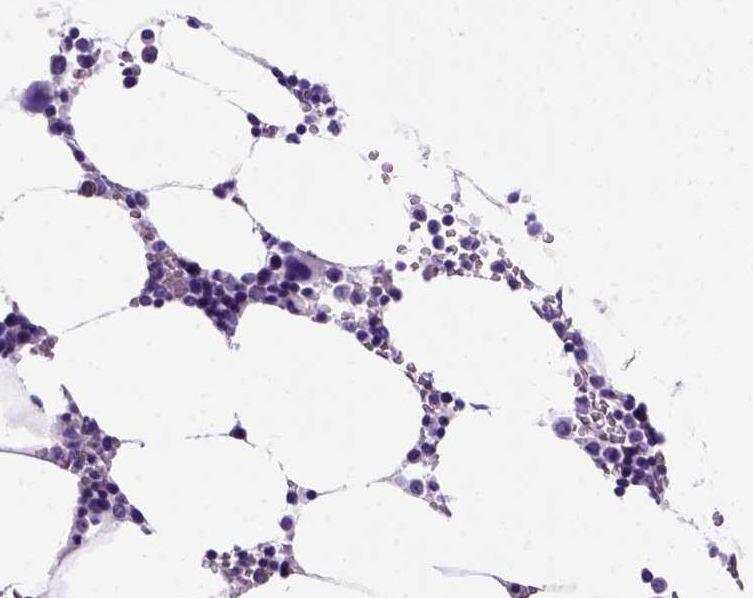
{"staining": {"intensity": "moderate", "quantity": "<25%", "location": "cytoplasmic/membranous"}, "tissue": "bone marrow", "cell_type": "Hematopoietic cells", "image_type": "normal", "snomed": [{"axis": "morphology", "description": "Normal tissue, NOS"}, {"axis": "topography", "description": "Bone marrow"}], "caption": "Bone marrow stained with immunohistochemistry (IHC) reveals moderate cytoplasmic/membranous staining in about <25% of hematopoietic cells. (Brightfield microscopy of DAB IHC at high magnification).", "gene": "FOXI1", "patient": {"sex": "female", "age": 52}}